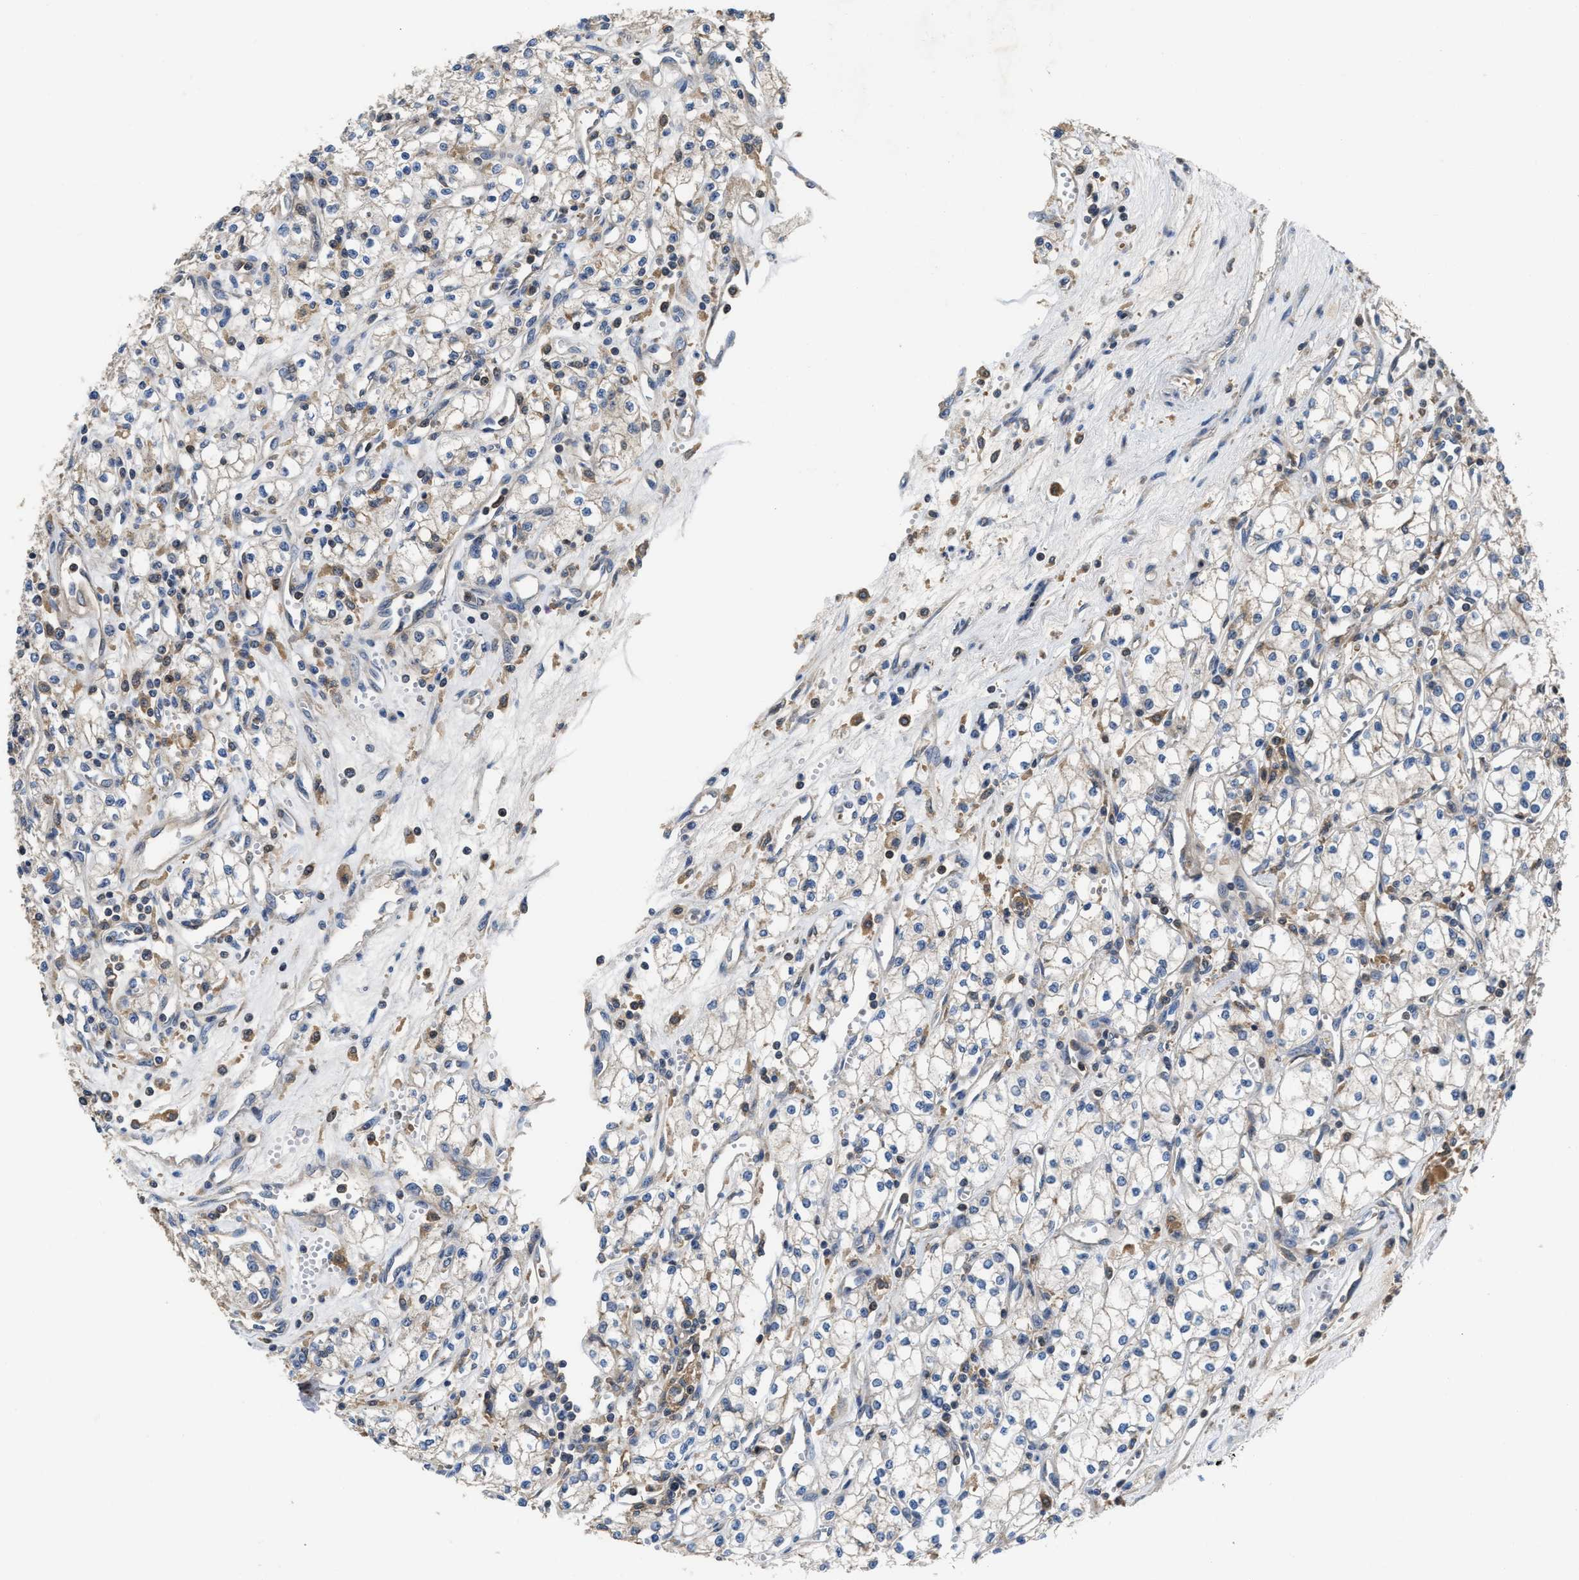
{"staining": {"intensity": "negative", "quantity": "none", "location": "none"}, "tissue": "renal cancer", "cell_type": "Tumor cells", "image_type": "cancer", "snomed": [{"axis": "morphology", "description": "Adenocarcinoma, NOS"}, {"axis": "topography", "description": "Kidney"}], "caption": "There is no significant expression in tumor cells of adenocarcinoma (renal).", "gene": "OSTF1", "patient": {"sex": "male", "age": 59}}